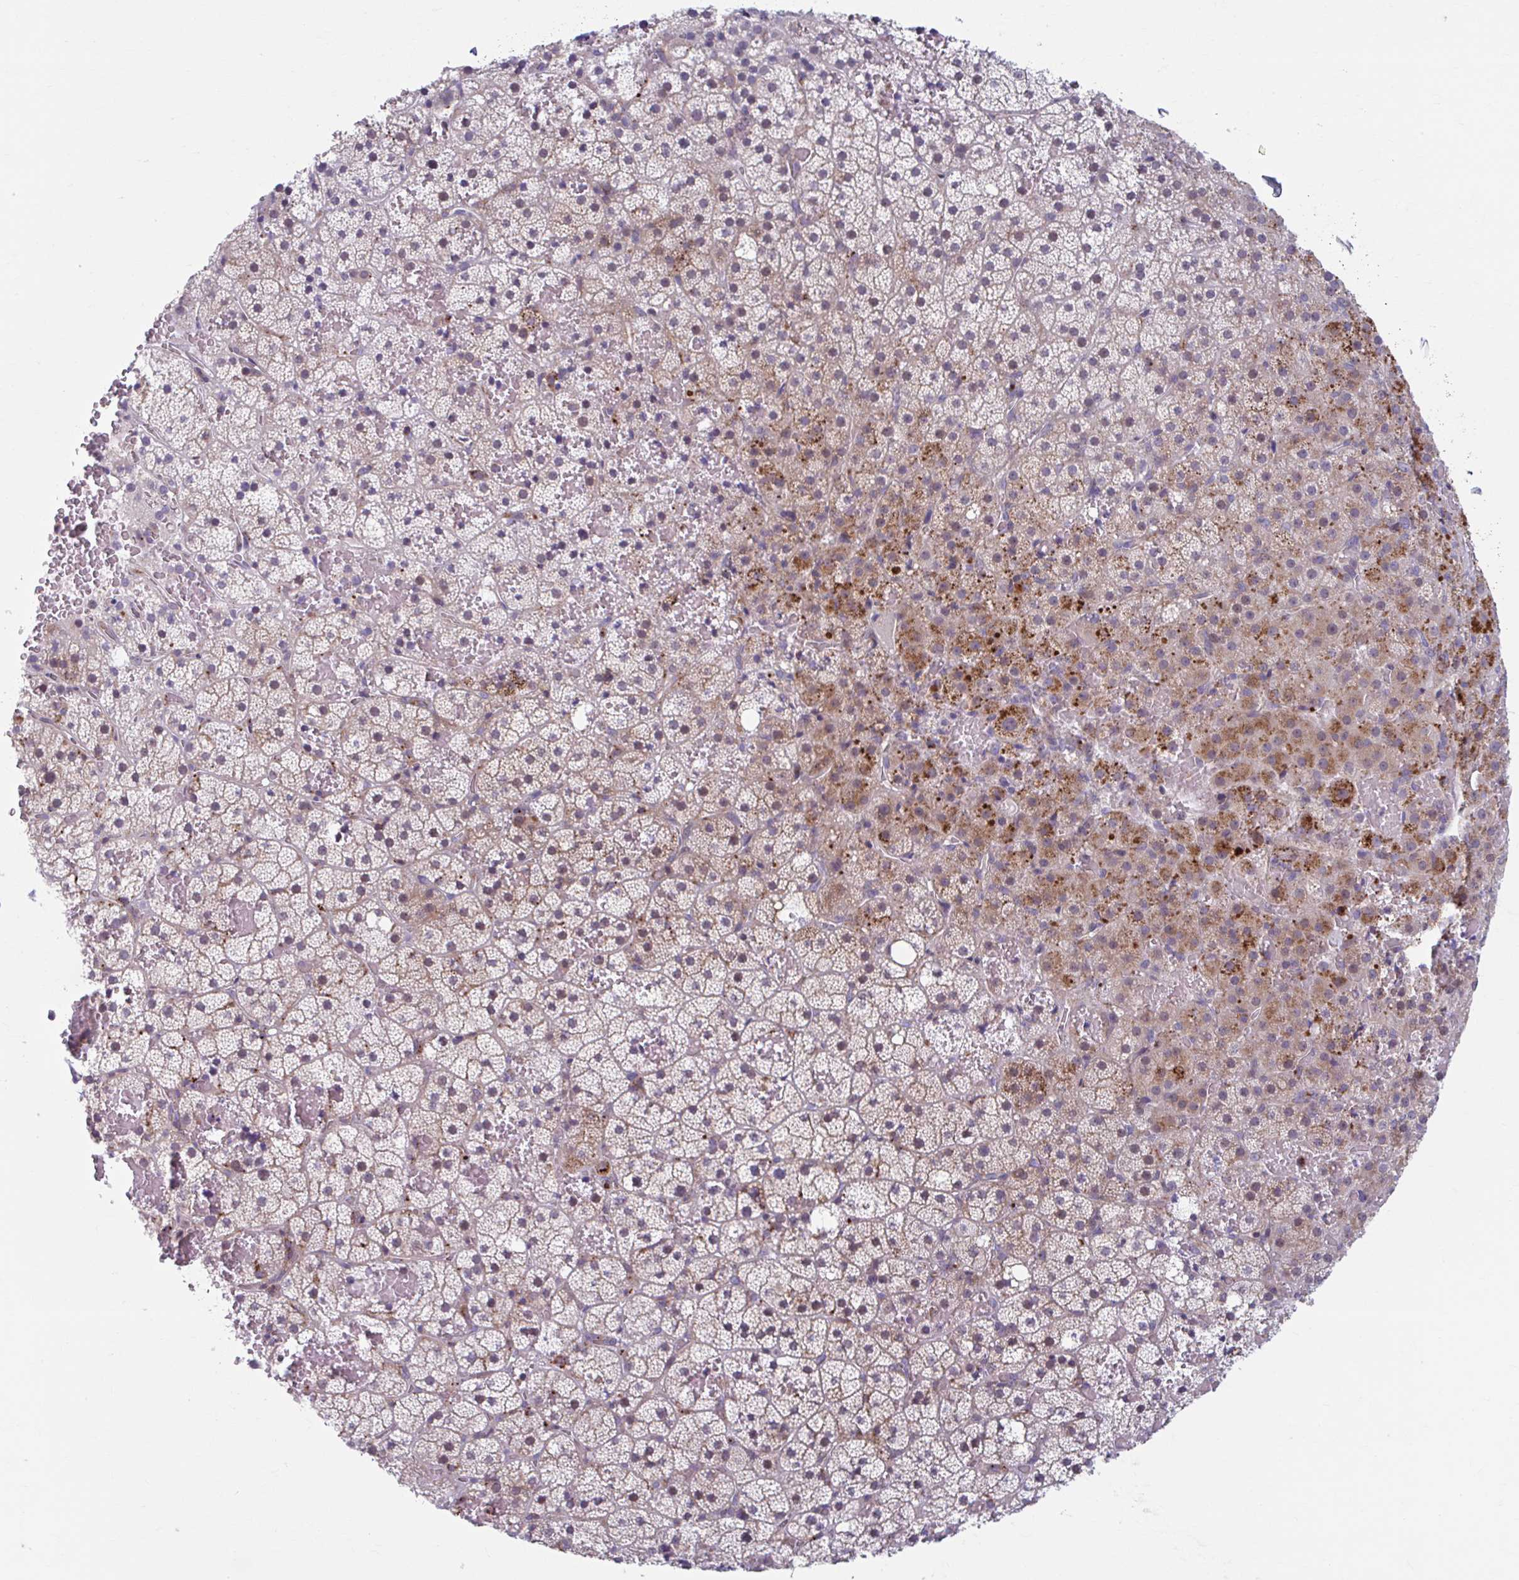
{"staining": {"intensity": "strong", "quantity": "25%-75%", "location": "cytoplasmic/membranous"}, "tissue": "adrenal gland", "cell_type": "Glandular cells", "image_type": "normal", "snomed": [{"axis": "morphology", "description": "Normal tissue, NOS"}, {"axis": "topography", "description": "Adrenal gland"}], "caption": "Immunohistochemical staining of benign adrenal gland shows 25%-75% levels of strong cytoplasmic/membranous protein staining in approximately 25%-75% of glandular cells.", "gene": "ADAT3", "patient": {"sex": "male", "age": 53}}